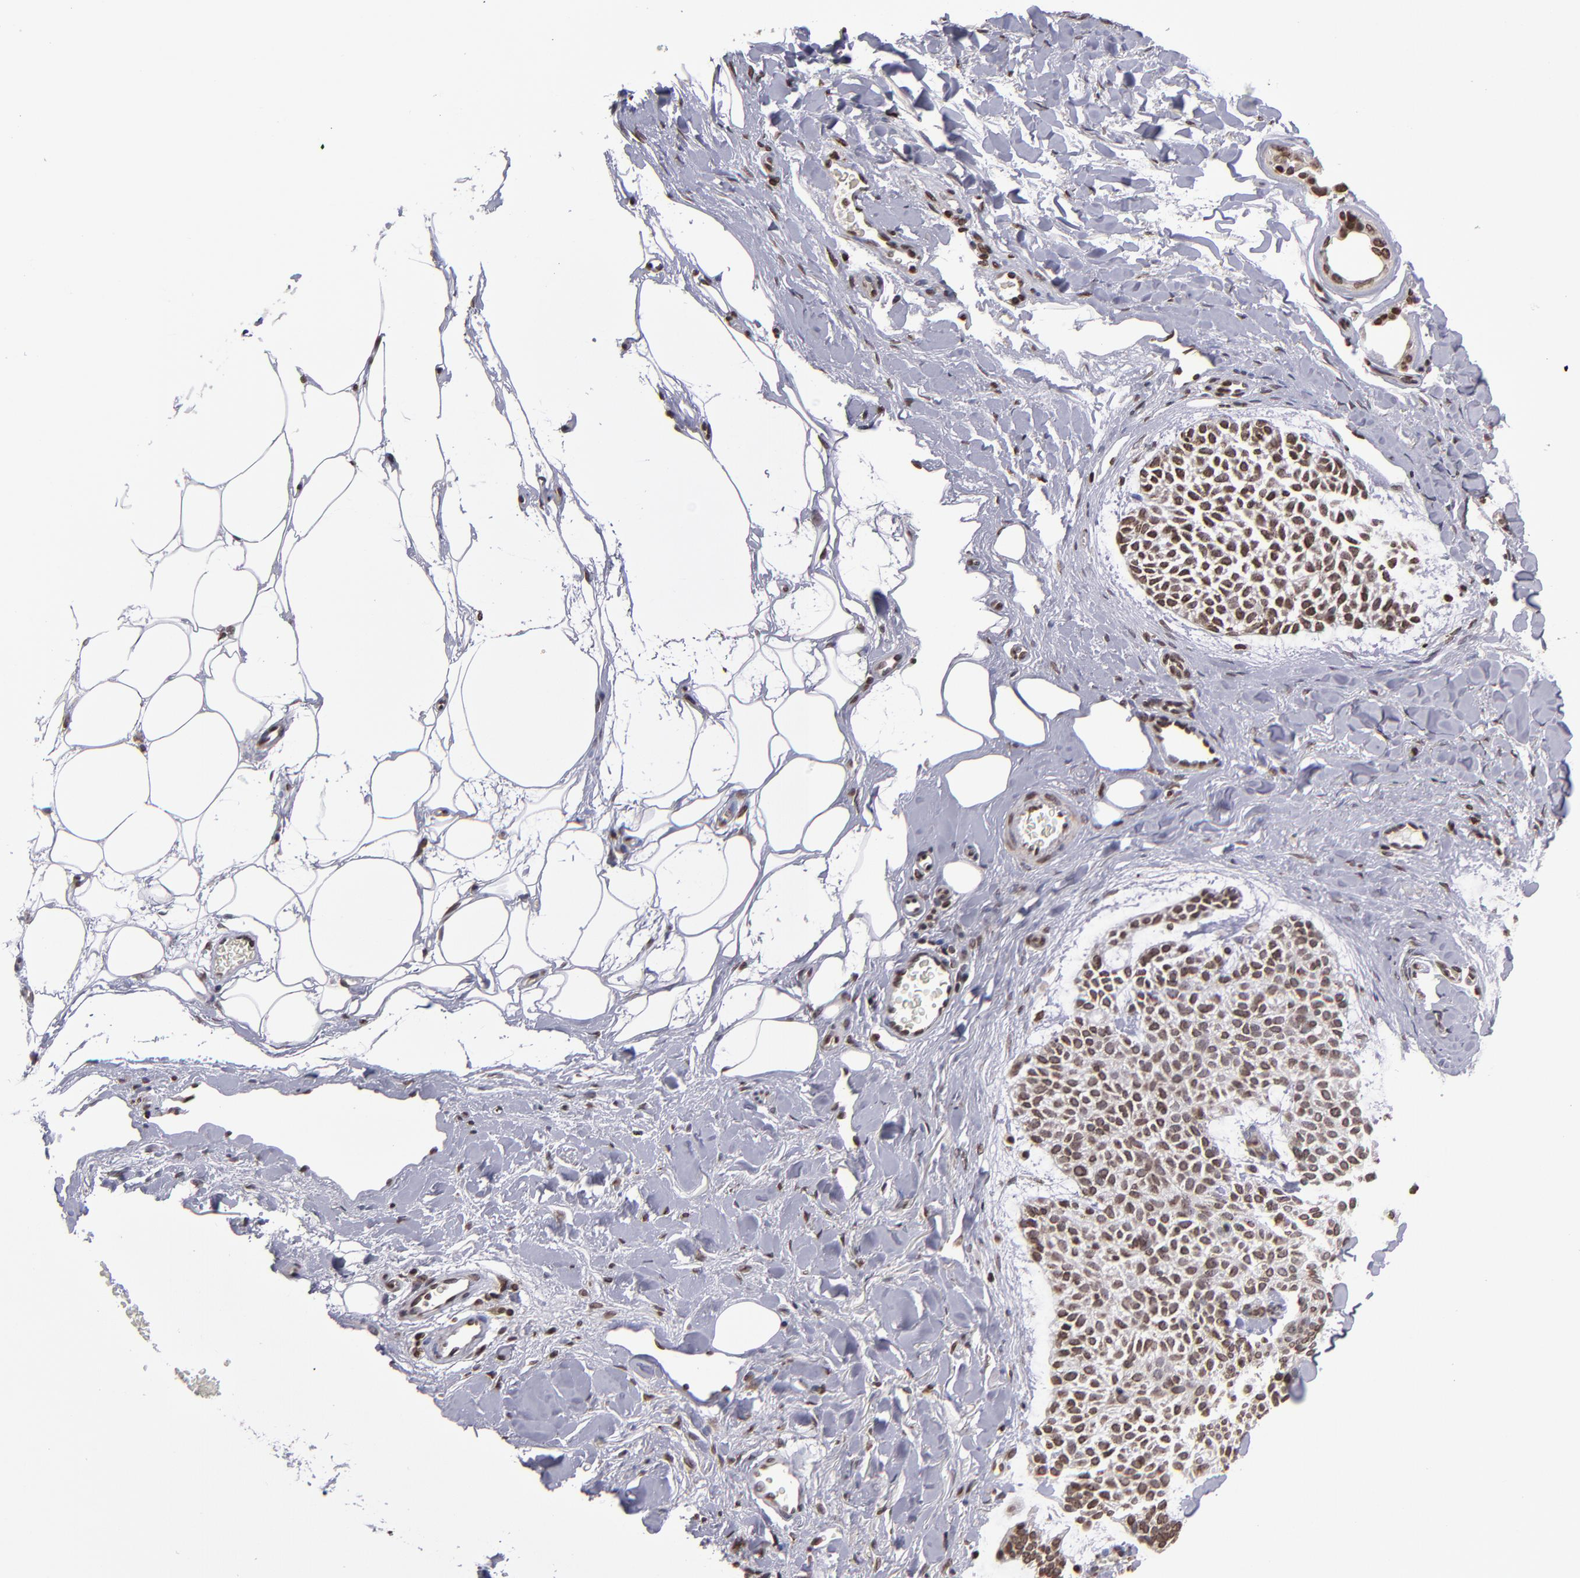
{"staining": {"intensity": "moderate", "quantity": ">75%", "location": "cytoplasmic/membranous,nuclear"}, "tissue": "skin cancer", "cell_type": "Tumor cells", "image_type": "cancer", "snomed": [{"axis": "morphology", "description": "Normal tissue, NOS"}, {"axis": "morphology", "description": "Basal cell carcinoma"}, {"axis": "topography", "description": "Skin"}], "caption": "Skin cancer (basal cell carcinoma) stained with a brown dye shows moderate cytoplasmic/membranous and nuclear positive expression in approximately >75% of tumor cells.", "gene": "CSDC2", "patient": {"sex": "female", "age": 70}}